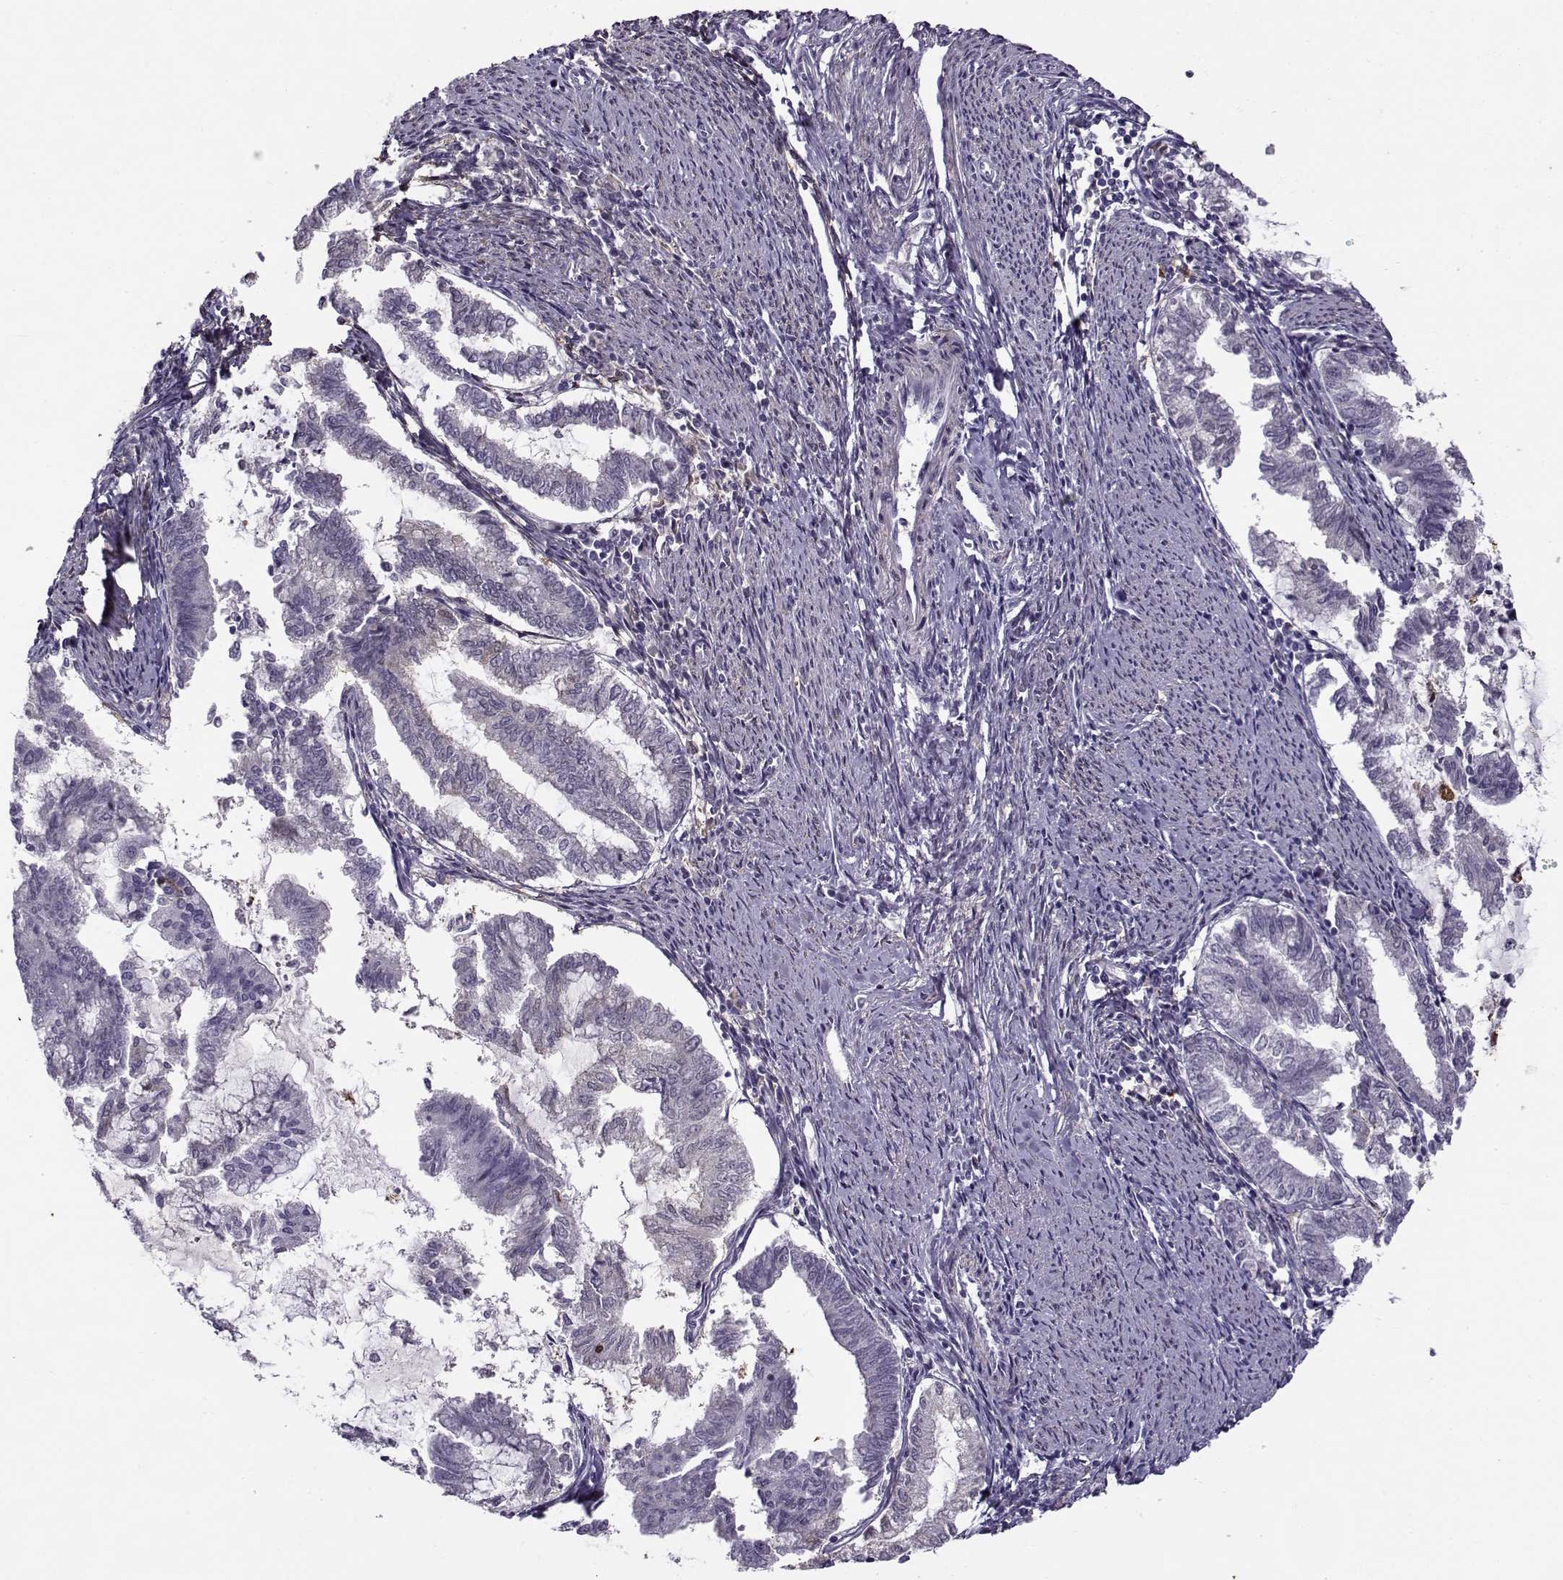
{"staining": {"intensity": "negative", "quantity": "none", "location": "none"}, "tissue": "endometrial cancer", "cell_type": "Tumor cells", "image_type": "cancer", "snomed": [{"axis": "morphology", "description": "Adenocarcinoma, NOS"}, {"axis": "topography", "description": "Endometrium"}], "caption": "Image shows no significant protein positivity in tumor cells of endometrial cancer (adenocarcinoma).", "gene": "UCP3", "patient": {"sex": "female", "age": 79}}